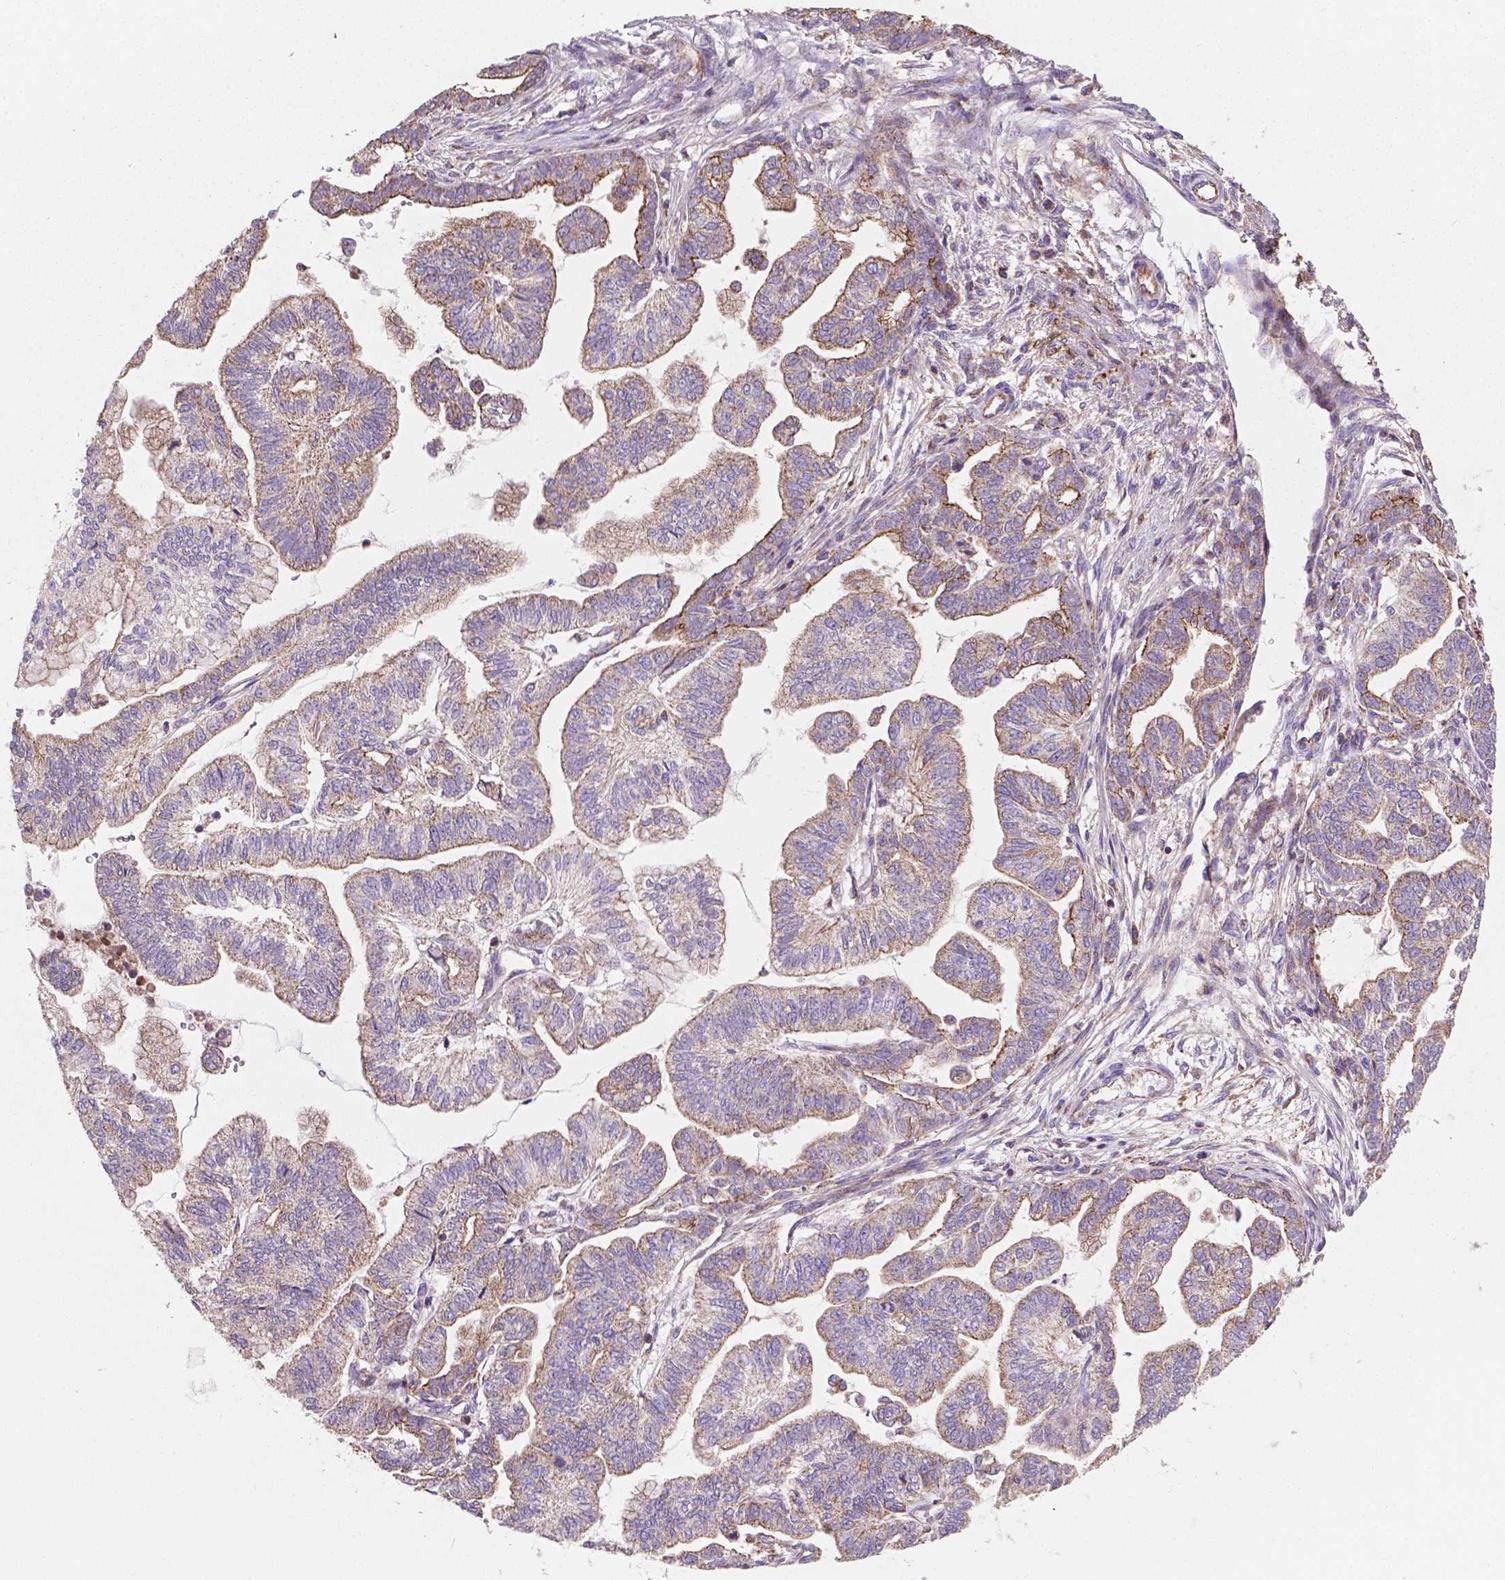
{"staining": {"intensity": "weak", "quantity": ">75%", "location": "cytoplasmic/membranous"}, "tissue": "stomach cancer", "cell_type": "Tumor cells", "image_type": "cancer", "snomed": [{"axis": "morphology", "description": "Adenocarcinoma, NOS"}, {"axis": "topography", "description": "Stomach"}], "caption": "Stomach adenocarcinoma stained with DAB immunohistochemistry (IHC) reveals low levels of weak cytoplasmic/membranous expression in approximately >75% of tumor cells.", "gene": "TCAF1", "patient": {"sex": "male", "age": 83}}